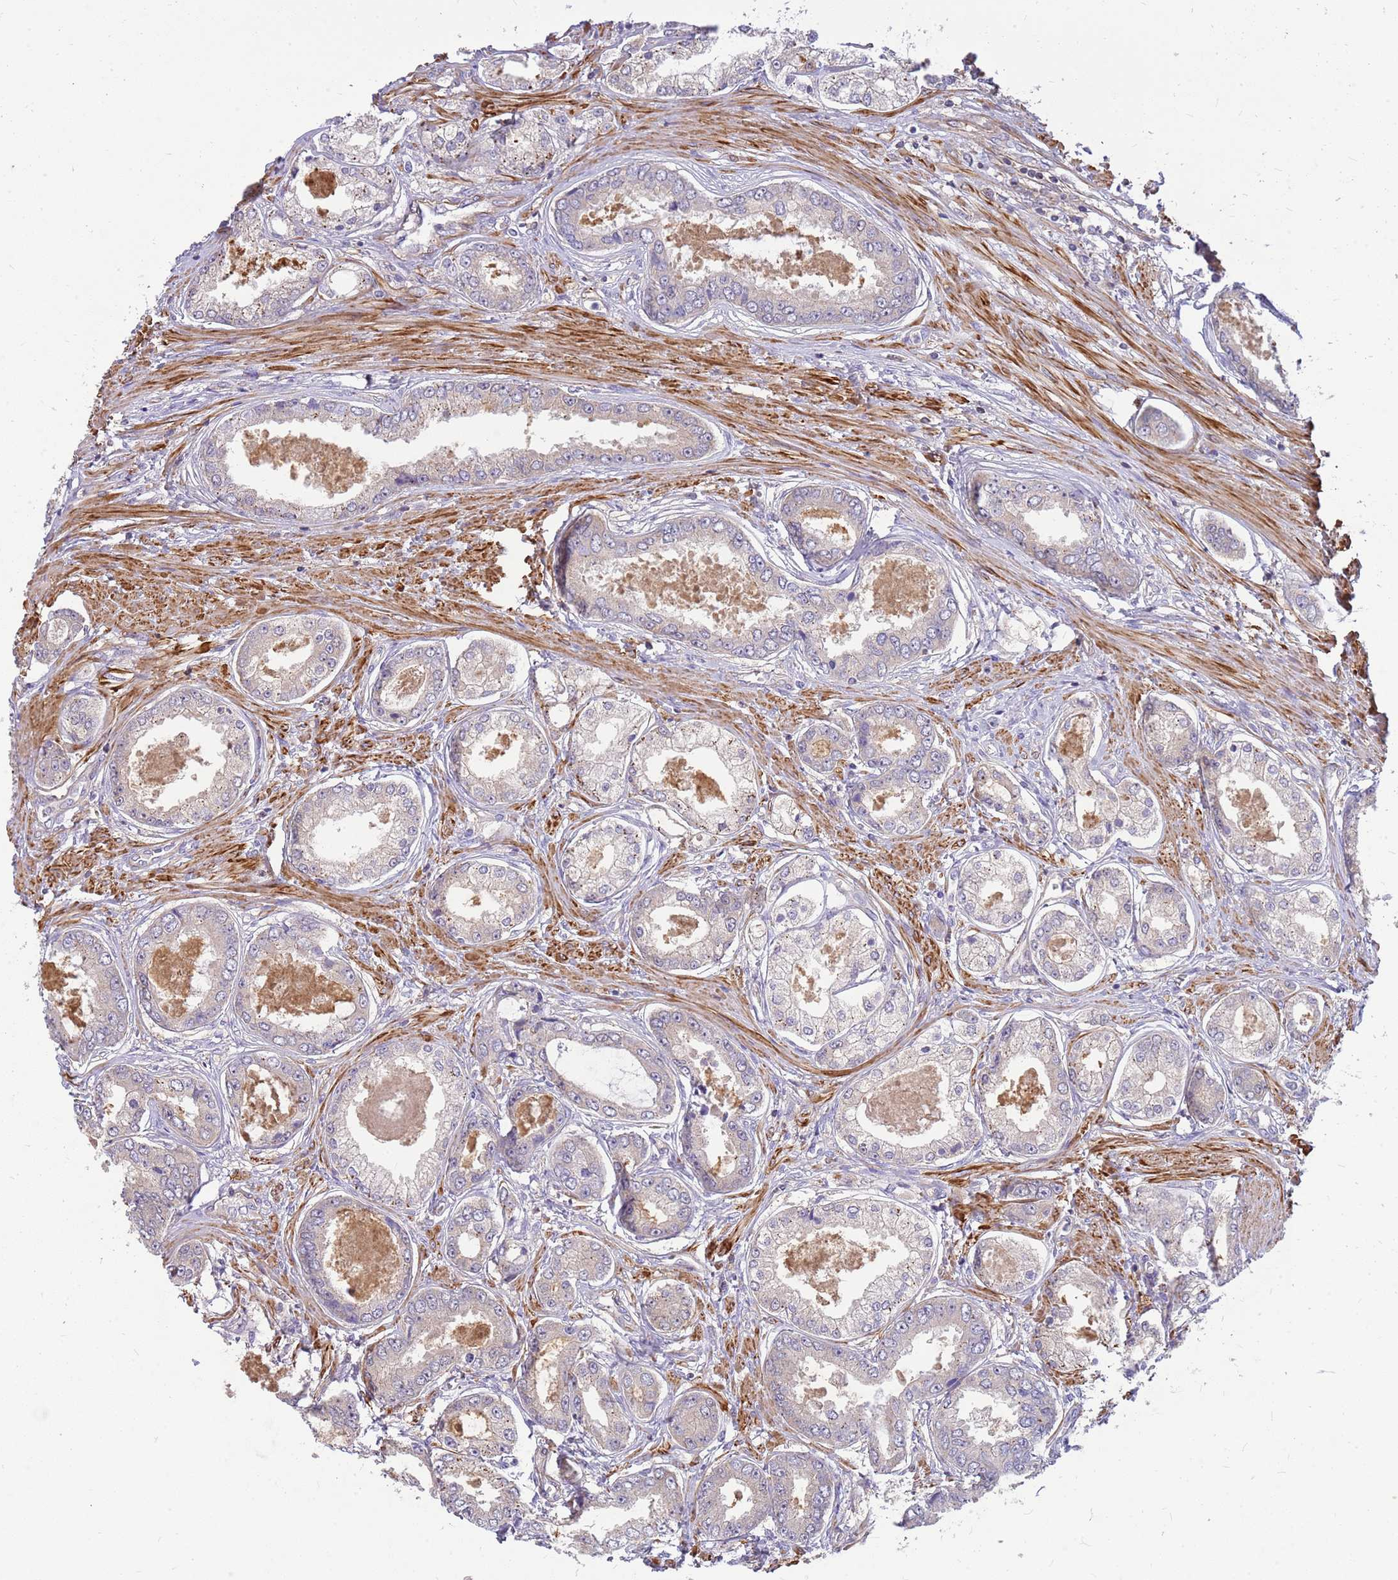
{"staining": {"intensity": "negative", "quantity": "none", "location": "none"}, "tissue": "prostate cancer", "cell_type": "Tumor cells", "image_type": "cancer", "snomed": [{"axis": "morphology", "description": "Adenocarcinoma, Low grade"}, {"axis": "topography", "description": "Prostate"}], "caption": "Tumor cells are negative for brown protein staining in low-grade adenocarcinoma (prostate).", "gene": "MVD", "patient": {"sex": "male", "age": 68}}